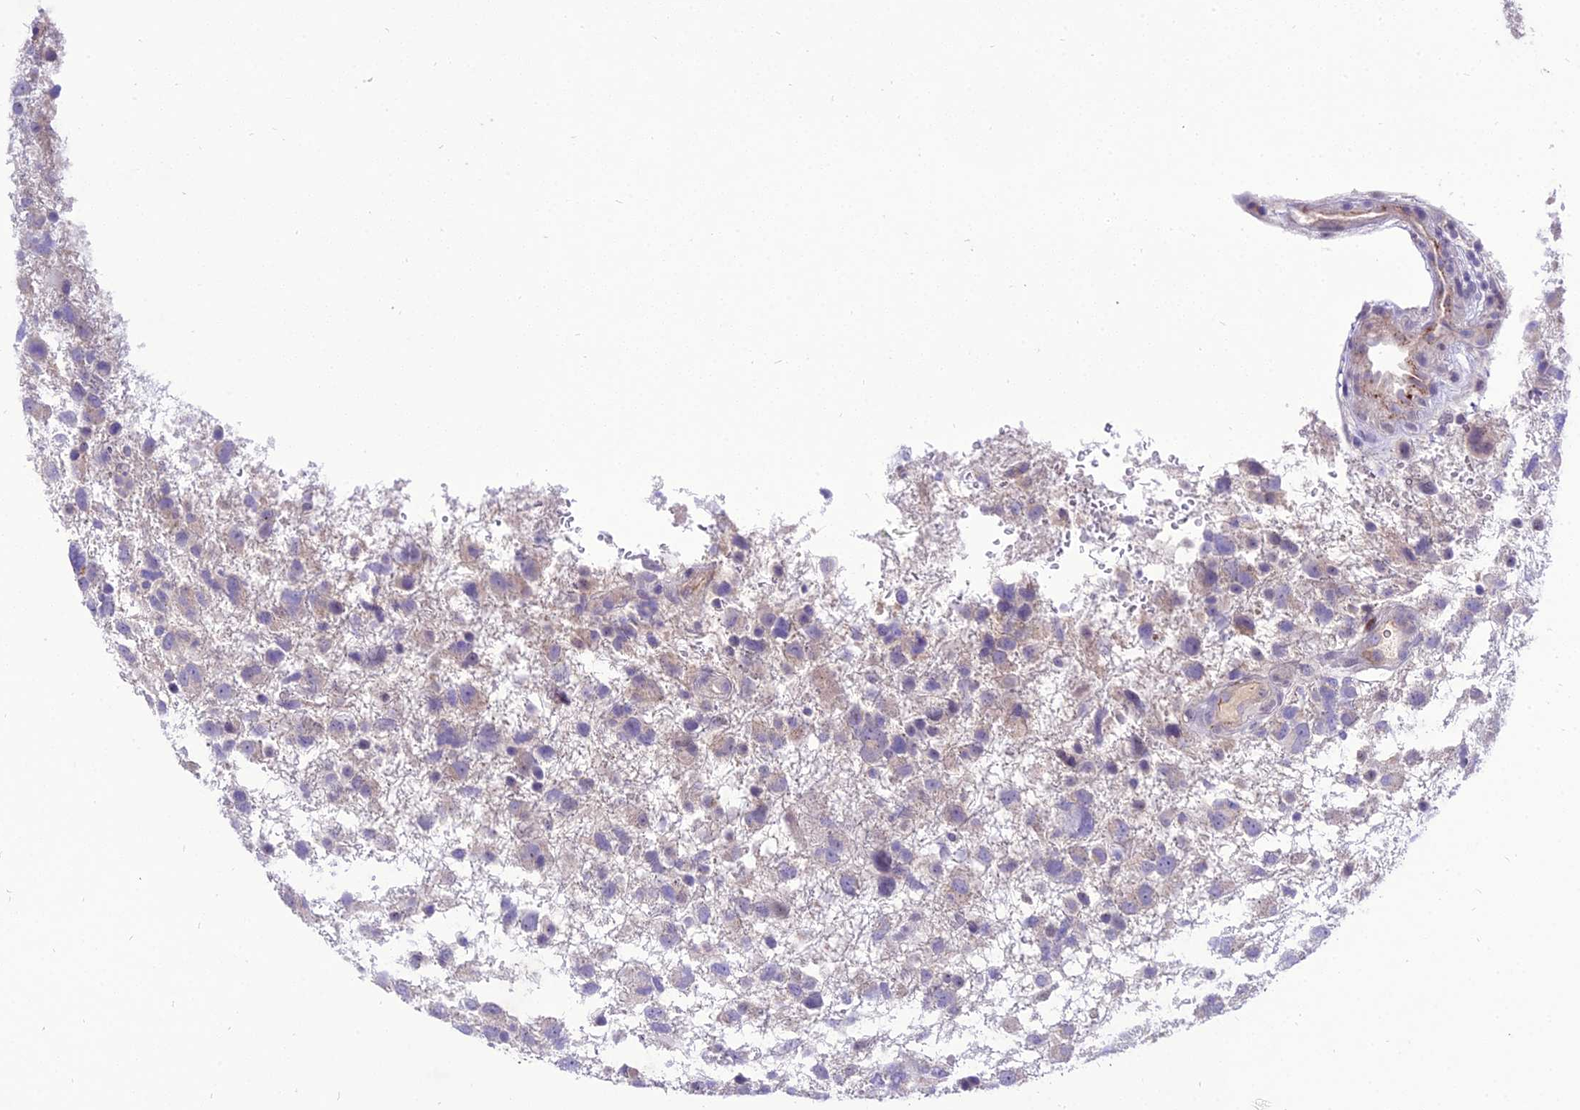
{"staining": {"intensity": "negative", "quantity": "none", "location": "none"}, "tissue": "glioma", "cell_type": "Tumor cells", "image_type": "cancer", "snomed": [{"axis": "morphology", "description": "Glioma, malignant, High grade"}, {"axis": "topography", "description": "Brain"}], "caption": "Protein analysis of malignant high-grade glioma displays no significant positivity in tumor cells.", "gene": "SHQ1", "patient": {"sex": "male", "age": 61}}